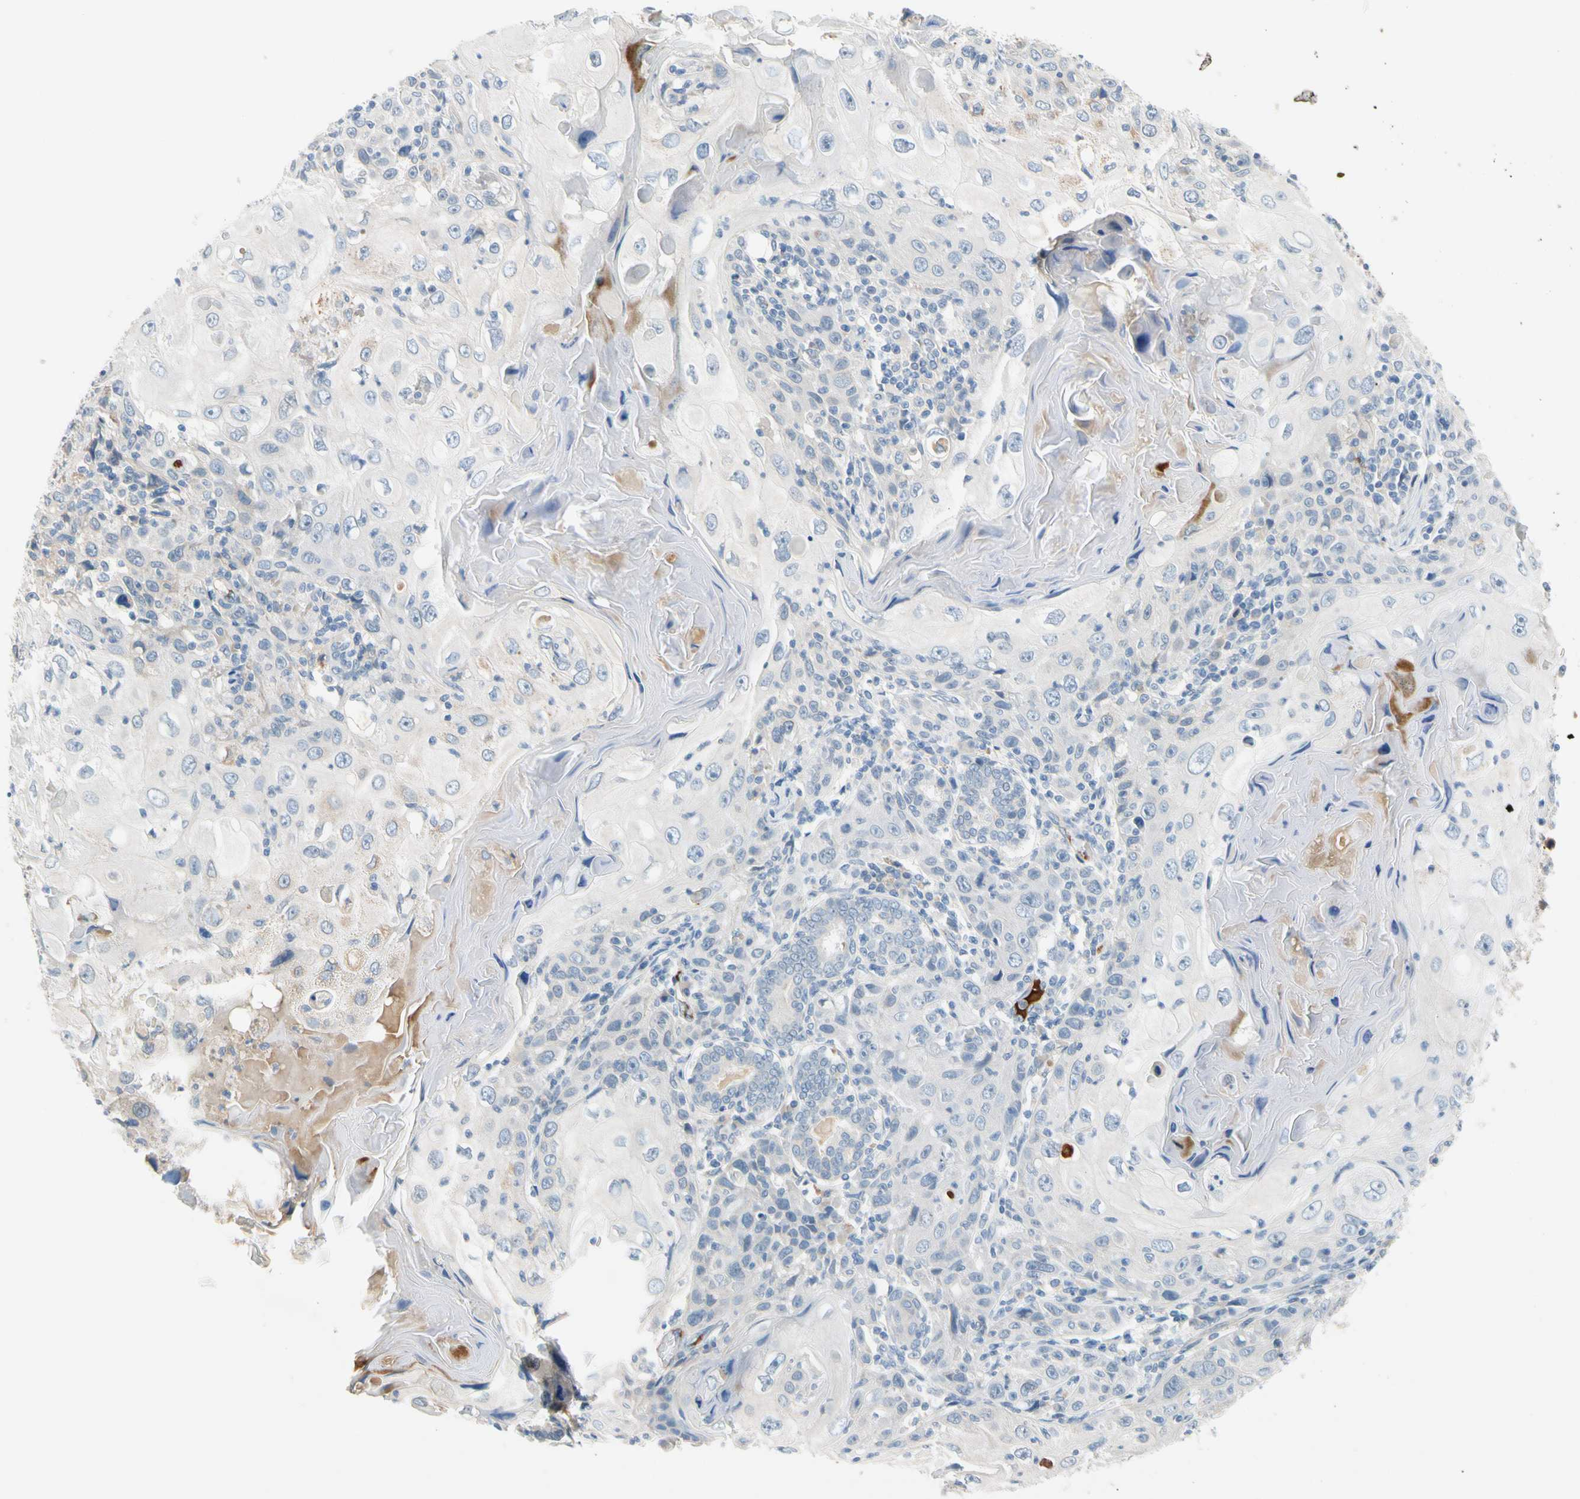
{"staining": {"intensity": "negative", "quantity": "none", "location": "none"}, "tissue": "skin cancer", "cell_type": "Tumor cells", "image_type": "cancer", "snomed": [{"axis": "morphology", "description": "Squamous cell carcinoma, NOS"}, {"axis": "topography", "description": "Skin"}], "caption": "Skin cancer was stained to show a protein in brown. There is no significant positivity in tumor cells.", "gene": "CNDP1", "patient": {"sex": "female", "age": 88}}